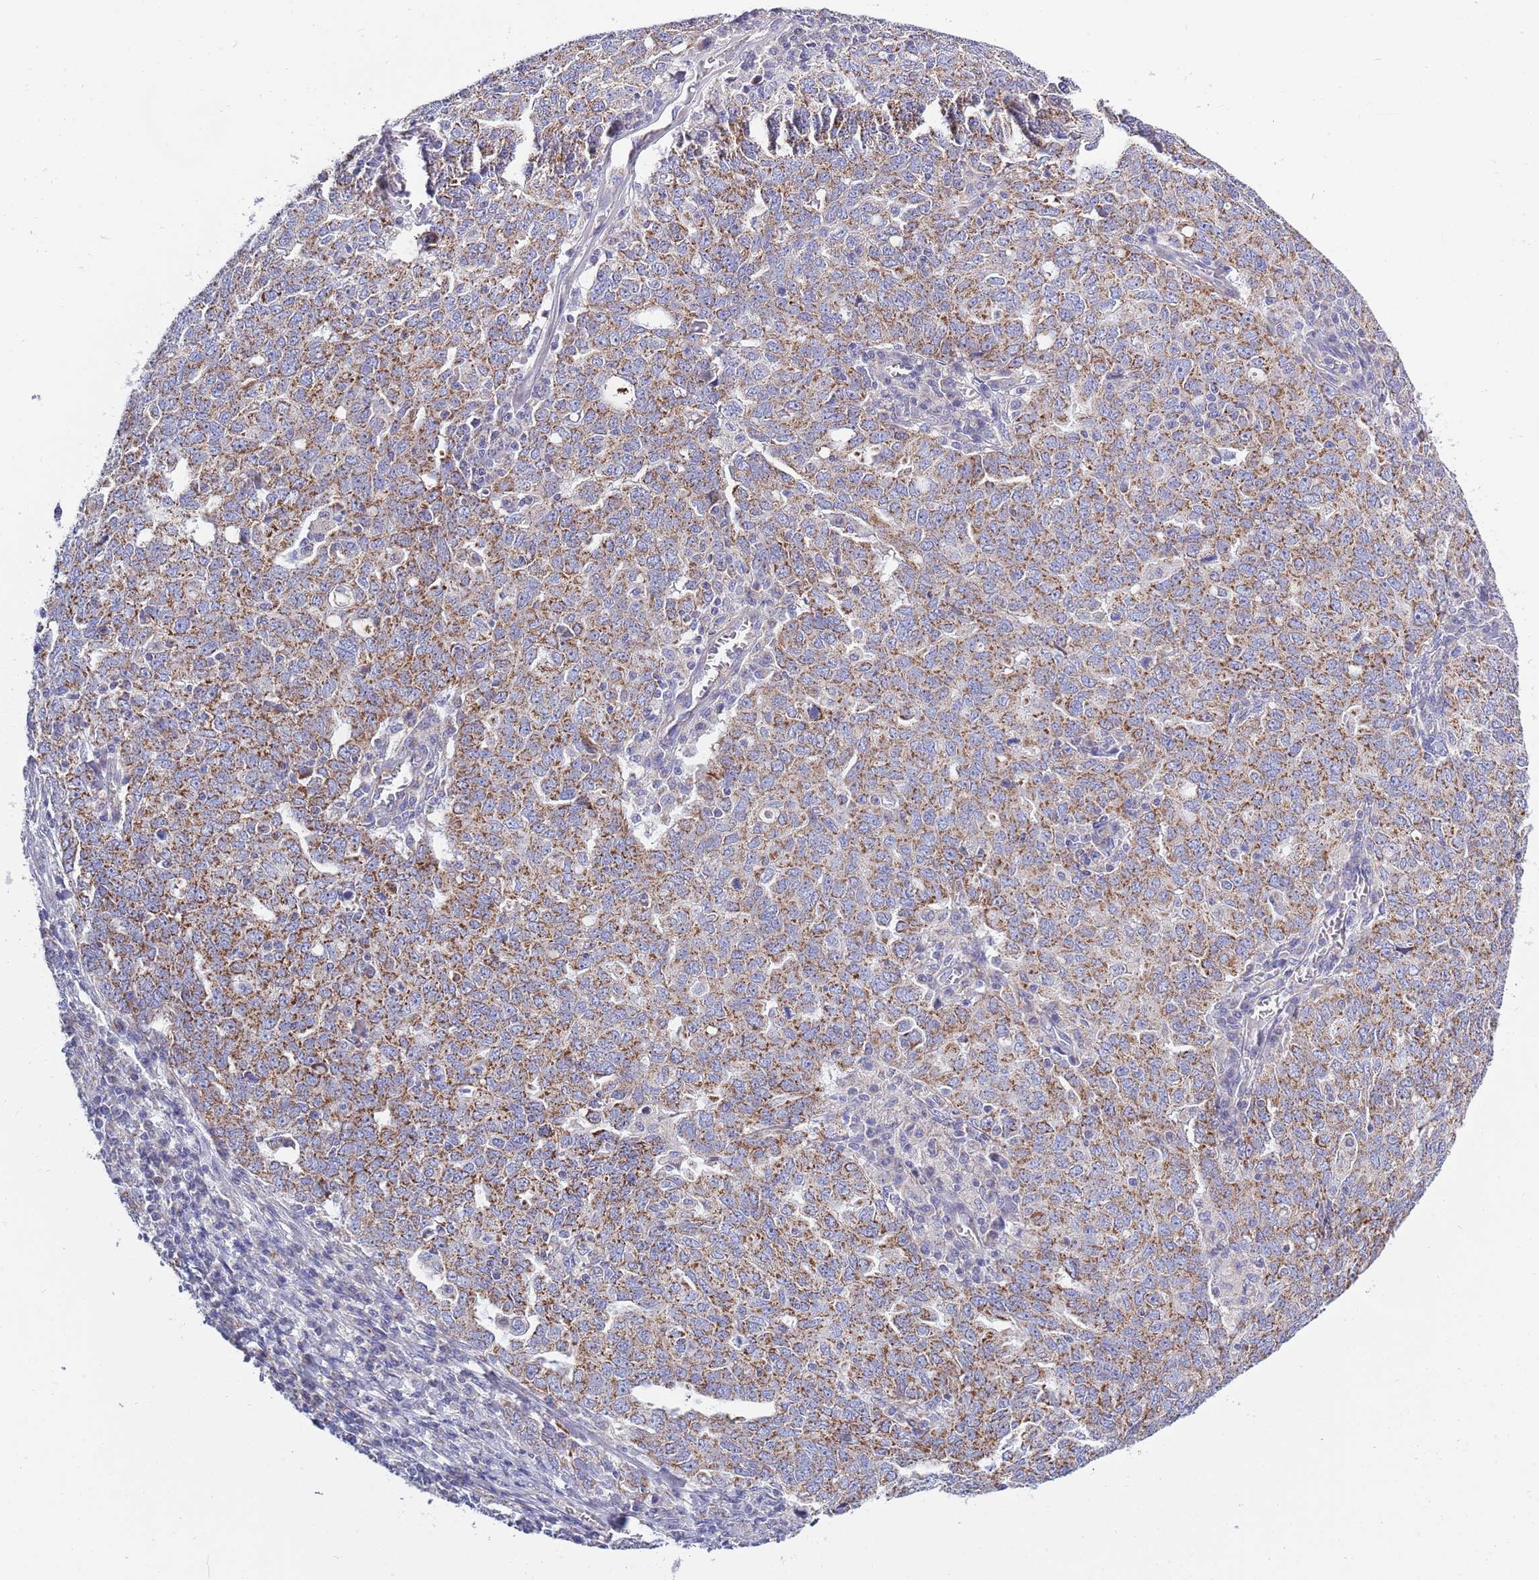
{"staining": {"intensity": "moderate", "quantity": ">75%", "location": "cytoplasmic/membranous"}, "tissue": "ovarian cancer", "cell_type": "Tumor cells", "image_type": "cancer", "snomed": [{"axis": "morphology", "description": "Carcinoma, endometroid"}, {"axis": "topography", "description": "Ovary"}], "caption": "The photomicrograph reveals staining of ovarian cancer, revealing moderate cytoplasmic/membranous protein positivity (brown color) within tumor cells.", "gene": "EMC8", "patient": {"sex": "female", "age": 62}}